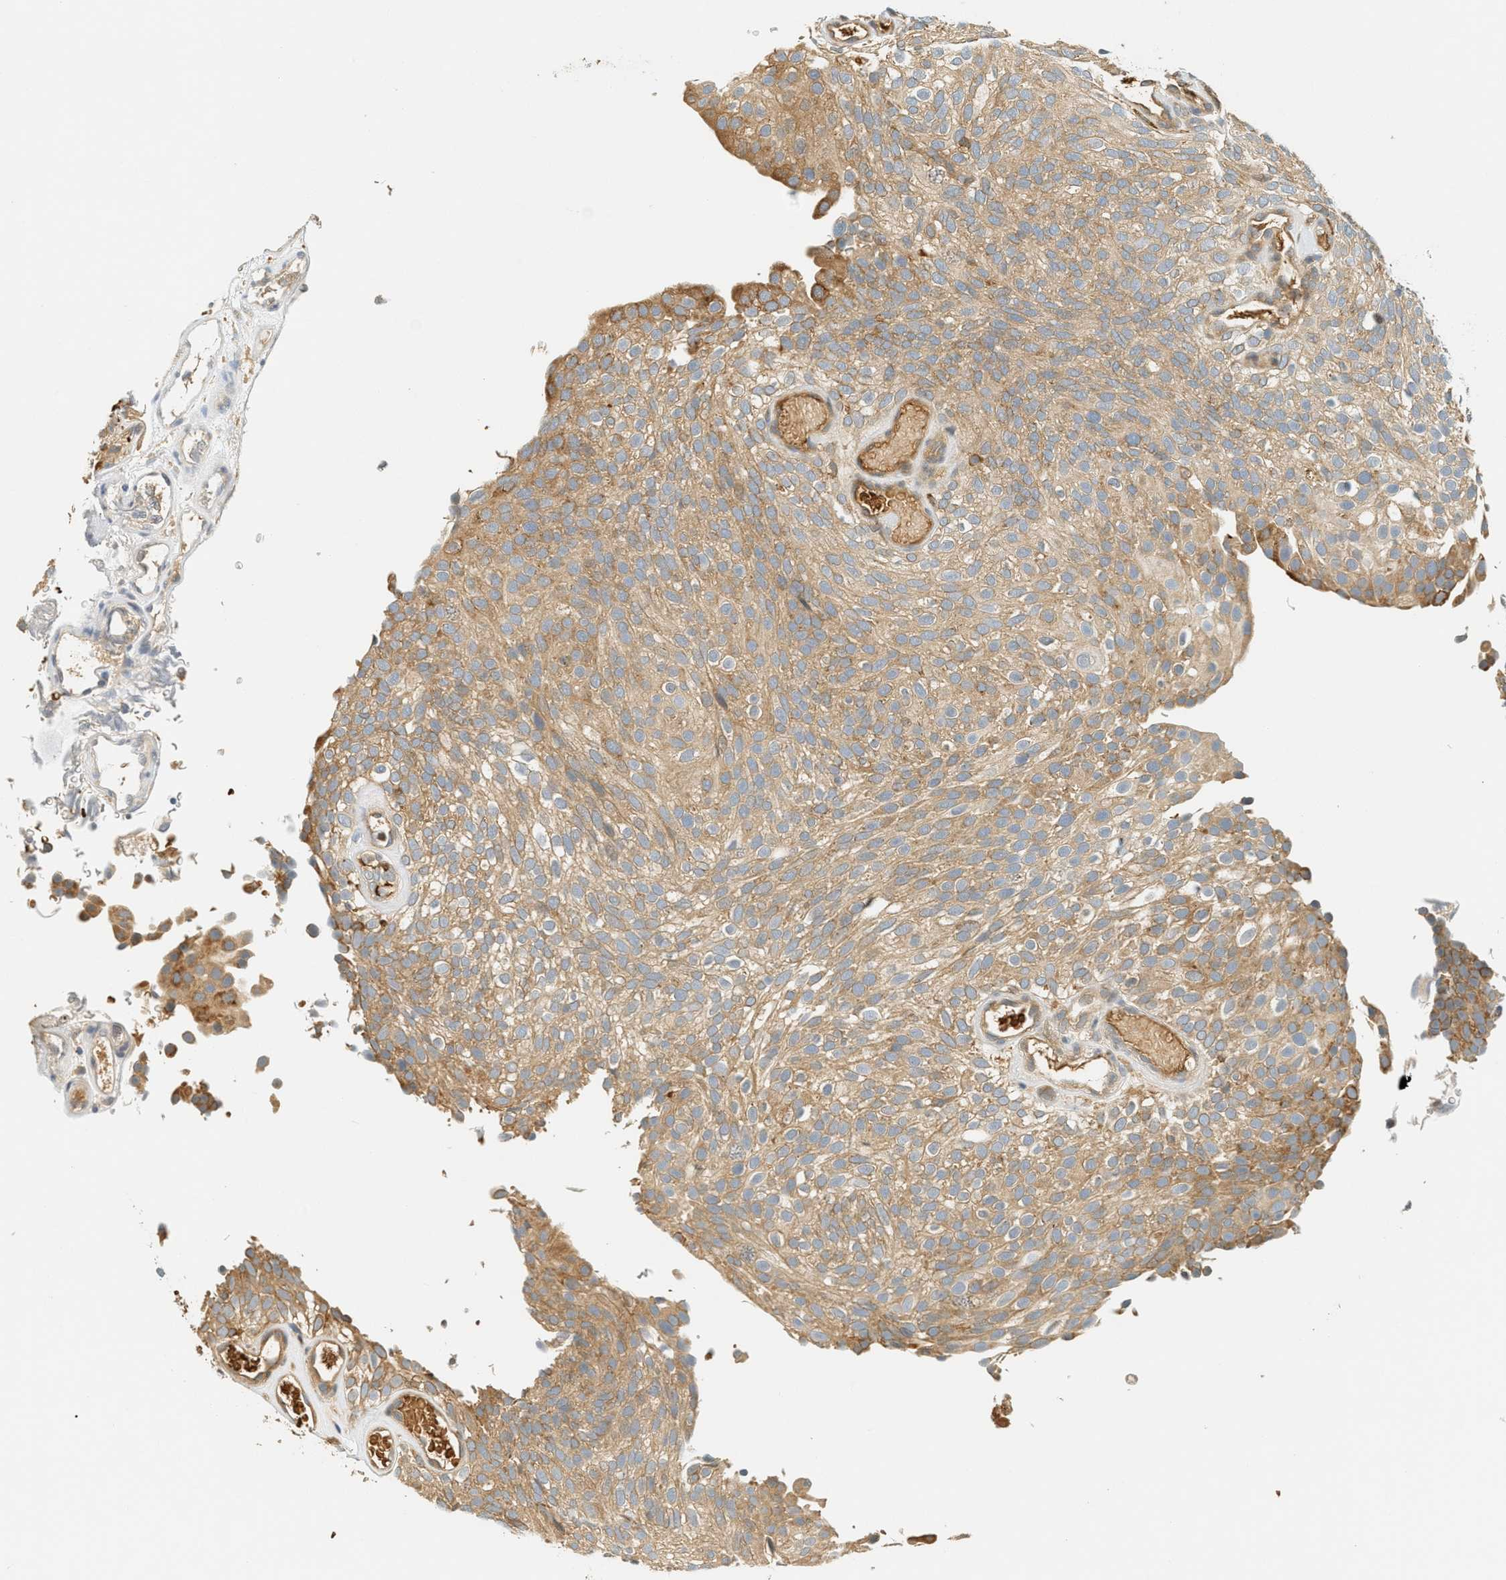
{"staining": {"intensity": "moderate", "quantity": ">75%", "location": "cytoplasmic/membranous"}, "tissue": "urothelial cancer", "cell_type": "Tumor cells", "image_type": "cancer", "snomed": [{"axis": "morphology", "description": "Urothelial carcinoma, Low grade"}, {"axis": "topography", "description": "Urinary bladder"}], "caption": "Immunohistochemical staining of human urothelial cancer reveals medium levels of moderate cytoplasmic/membranous positivity in about >75% of tumor cells.", "gene": "PDK1", "patient": {"sex": "male", "age": 78}}